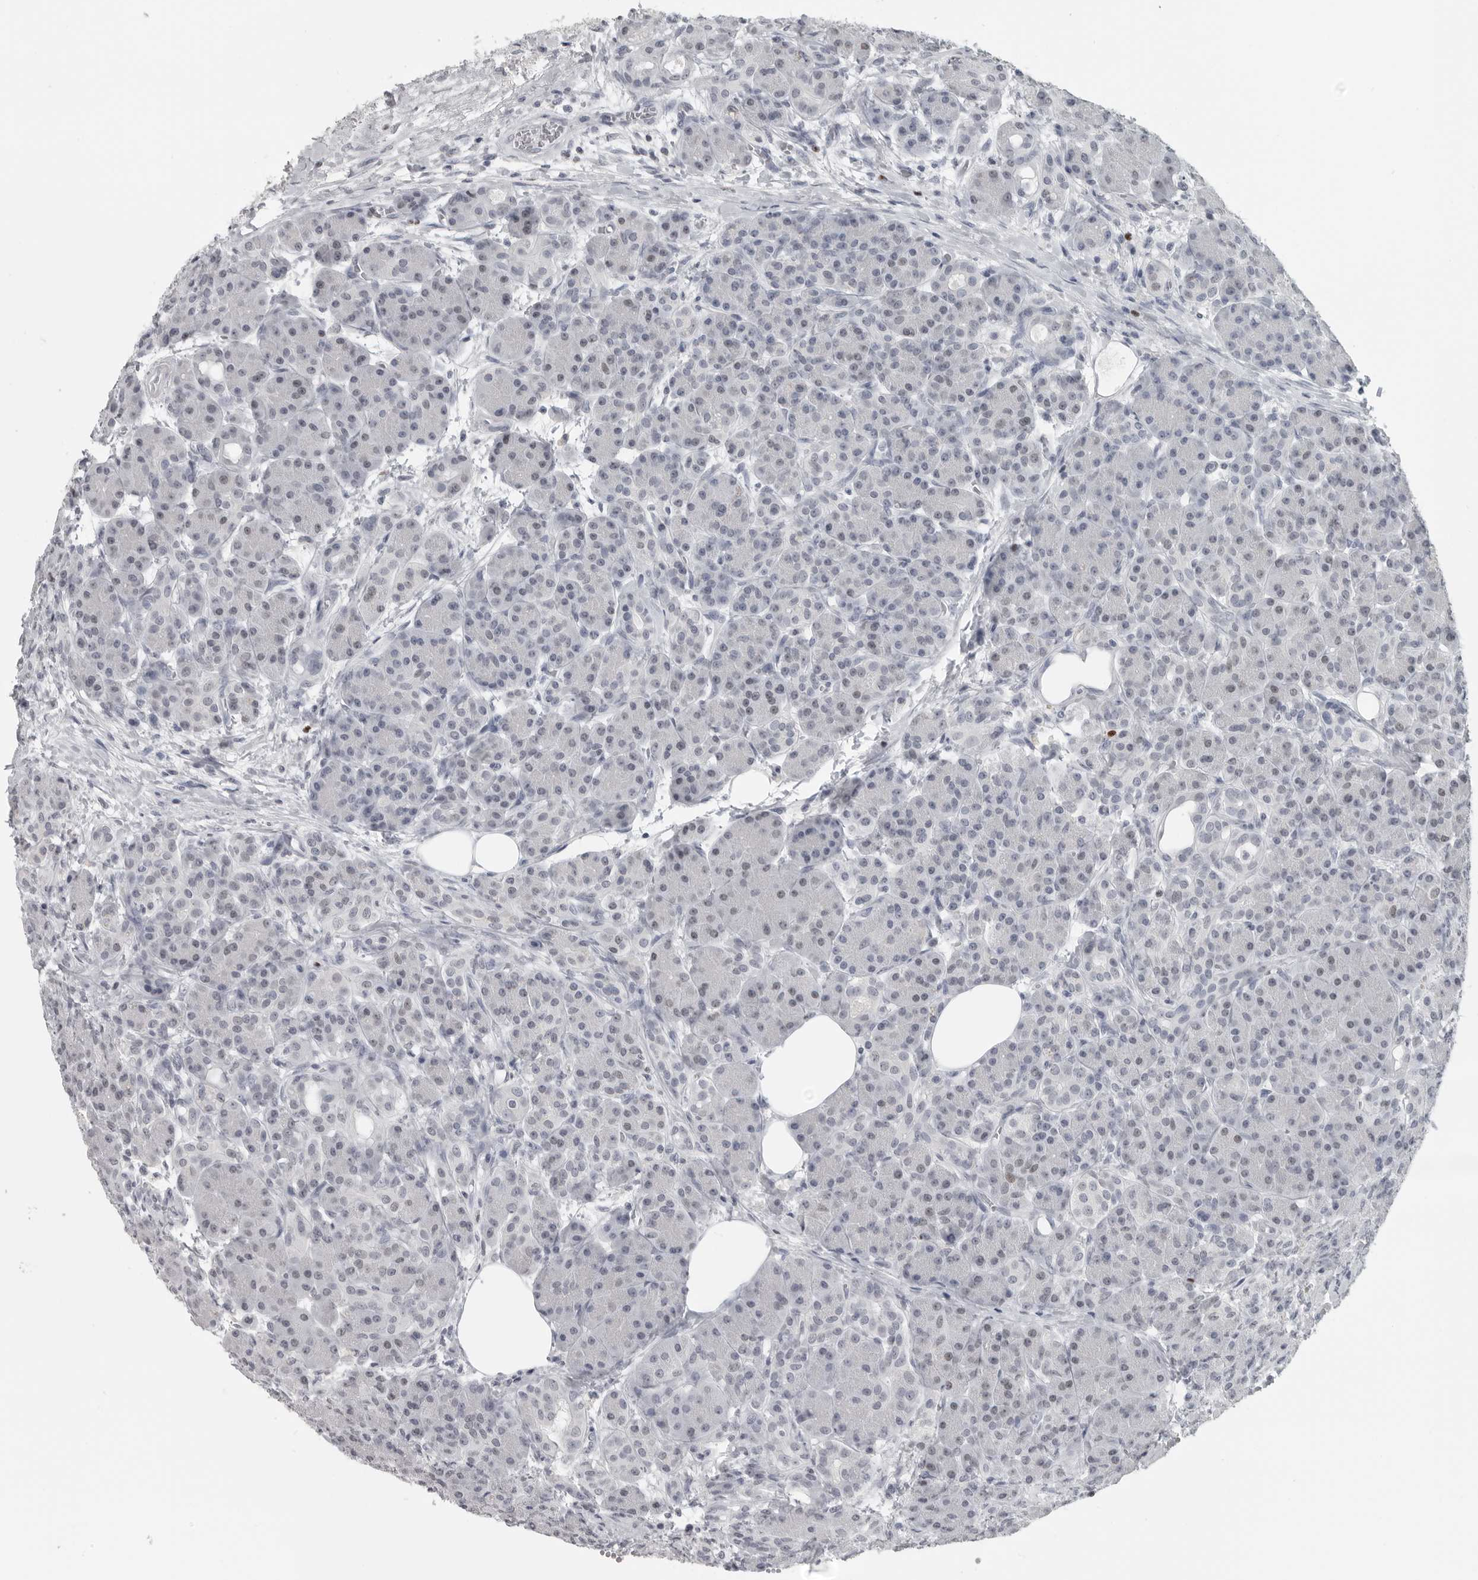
{"staining": {"intensity": "negative", "quantity": "none", "location": "none"}, "tissue": "pancreas", "cell_type": "Exocrine glandular cells", "image_type": "normal", "snomed": [{"axis": "morphology", "description": "Normal tissue, NOS"}, {"axis": "topography", "description": "Pancreas"}], "caption": "The image shows no staining of exocrine glandular cells in unremarkable pancreas.", "gene": "SATB2", "patient": {"sex": "male", "age": 63}}